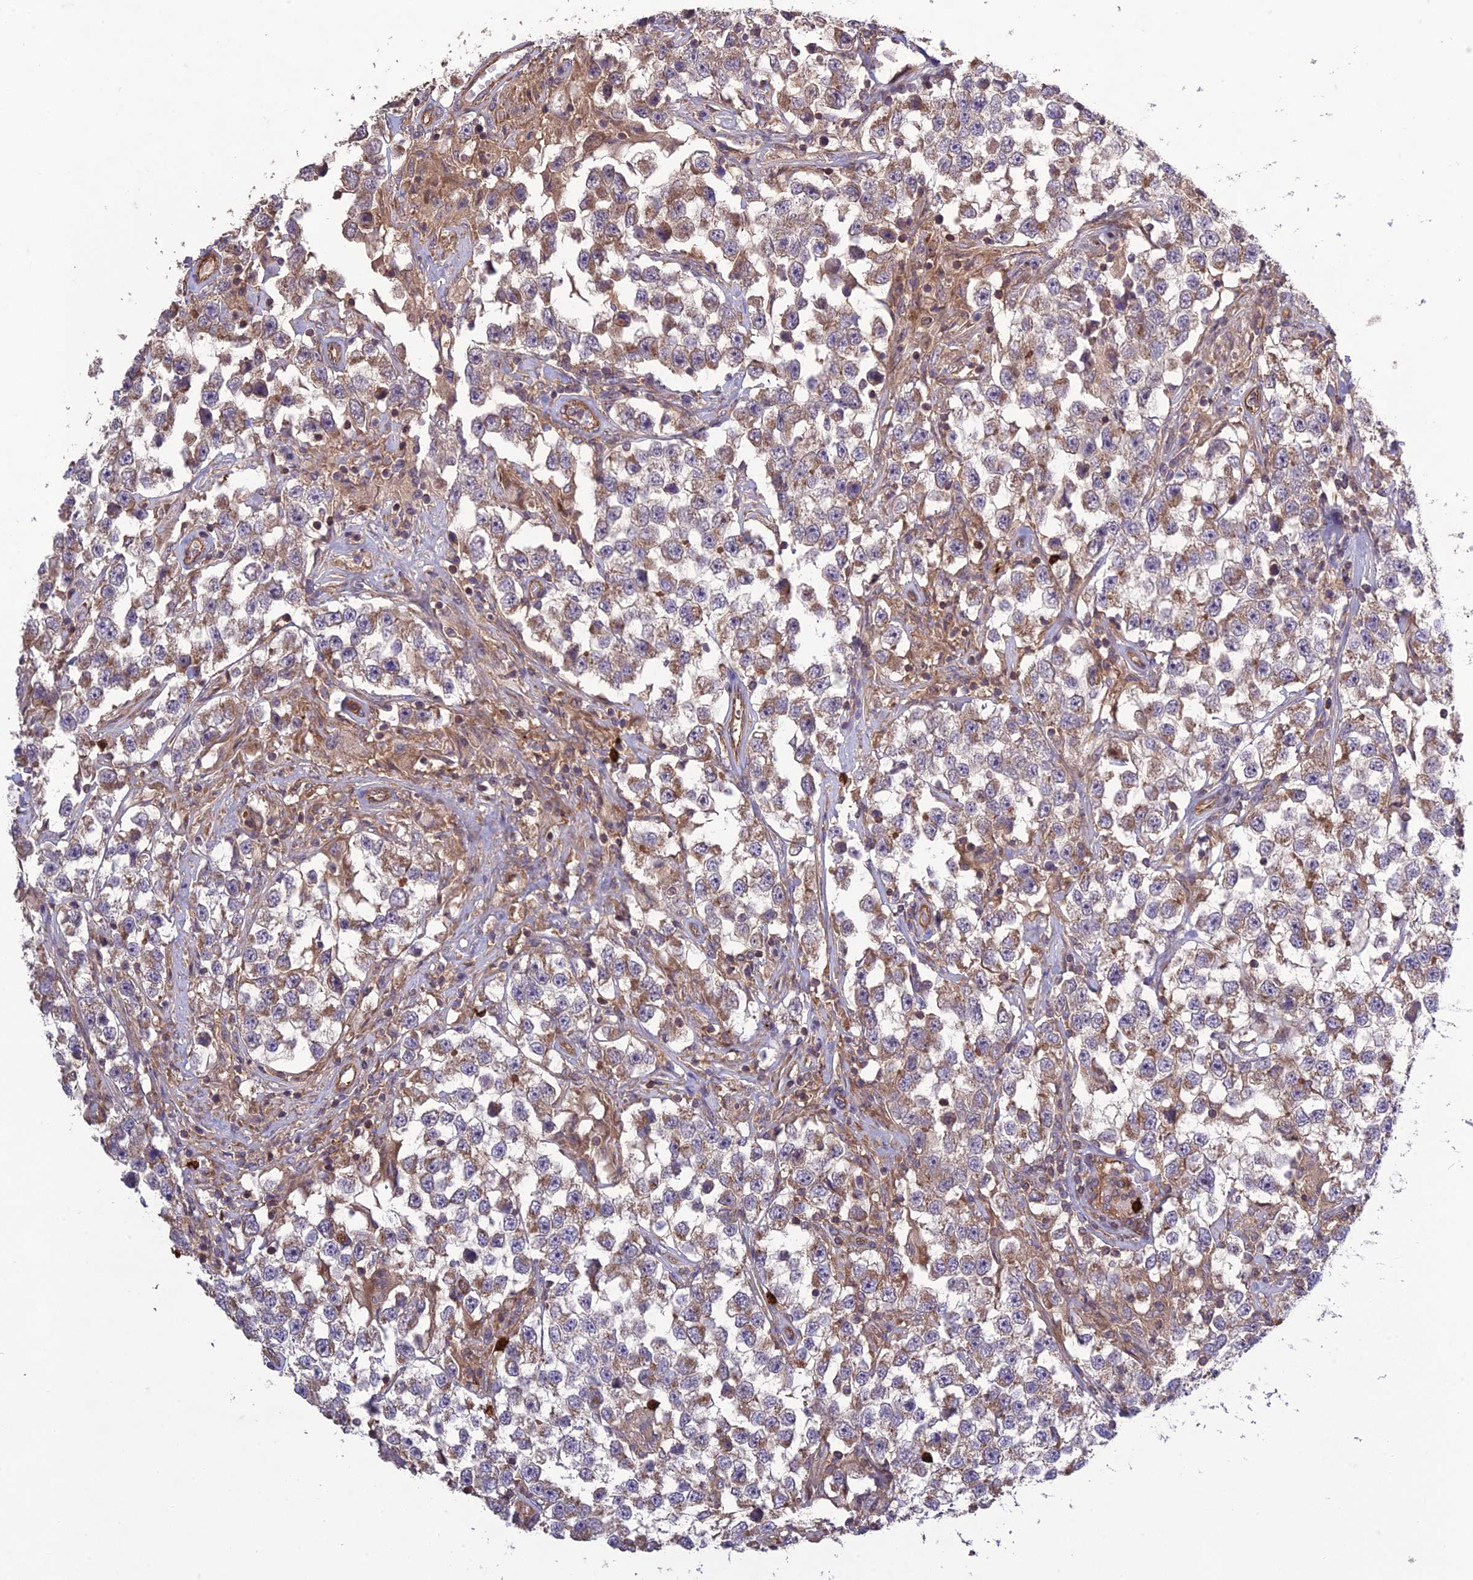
{"staining": {"intensity": "weak", "quantity": ">75%", "location": "cytoplasmic/membranous"}, "tissue": "testis cancer", "cell_type": "Tumor cells", "image_type": "cancer", "snomed": [{"axis": "morphology", "description": "Seminoma, NOS"}, {"axis": "topography", "description": "Testis"}], "caption": "Protein staining of testis seminoma tissue demonstrates weak cytoplasmic/membranous positivity in approximately >75% of tumor cells.", "gene": "TMEM131L", "patient": {"sex": "male", "age": 46}}